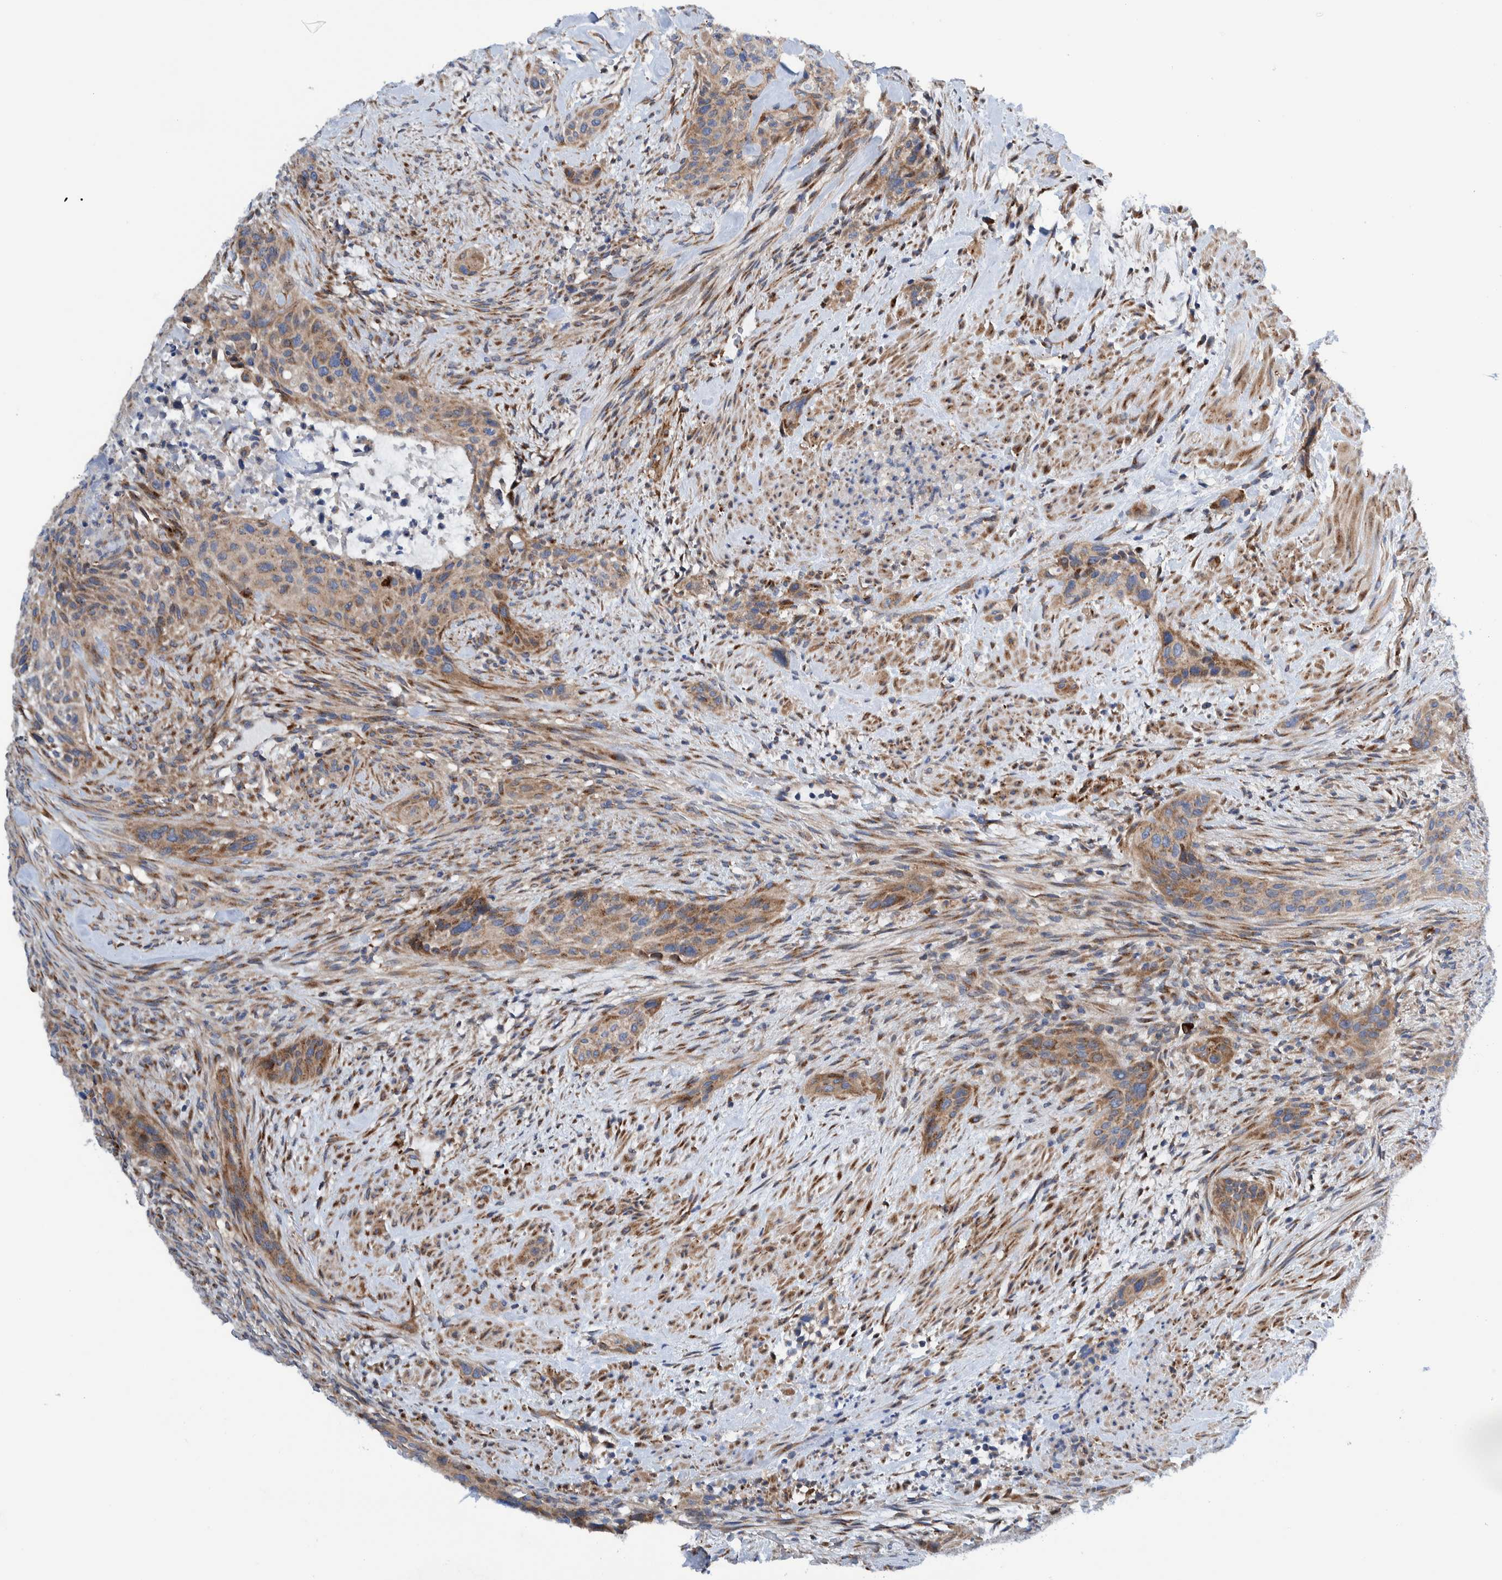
{"staining": {"intensity": "weak", "quantity": ">75%", "location": "cytoplasmic/membranous"}, "tissue": "urothelial cancer", "cell_type": "Tumor cells", "image_type": "cancer", "snomed": [{"axis": "morphology", "description": "Urothelial carcinoma, High grade"}, {"axis": "topography", "description": "Urinary bladder"}], "caption": "Urothelial cancer tissue reveals weak cytoplasmic/membranous staining in about >75% of tumor cells", "gene": "TRIM58", "patient": {"sex": "male", "age": 35}}